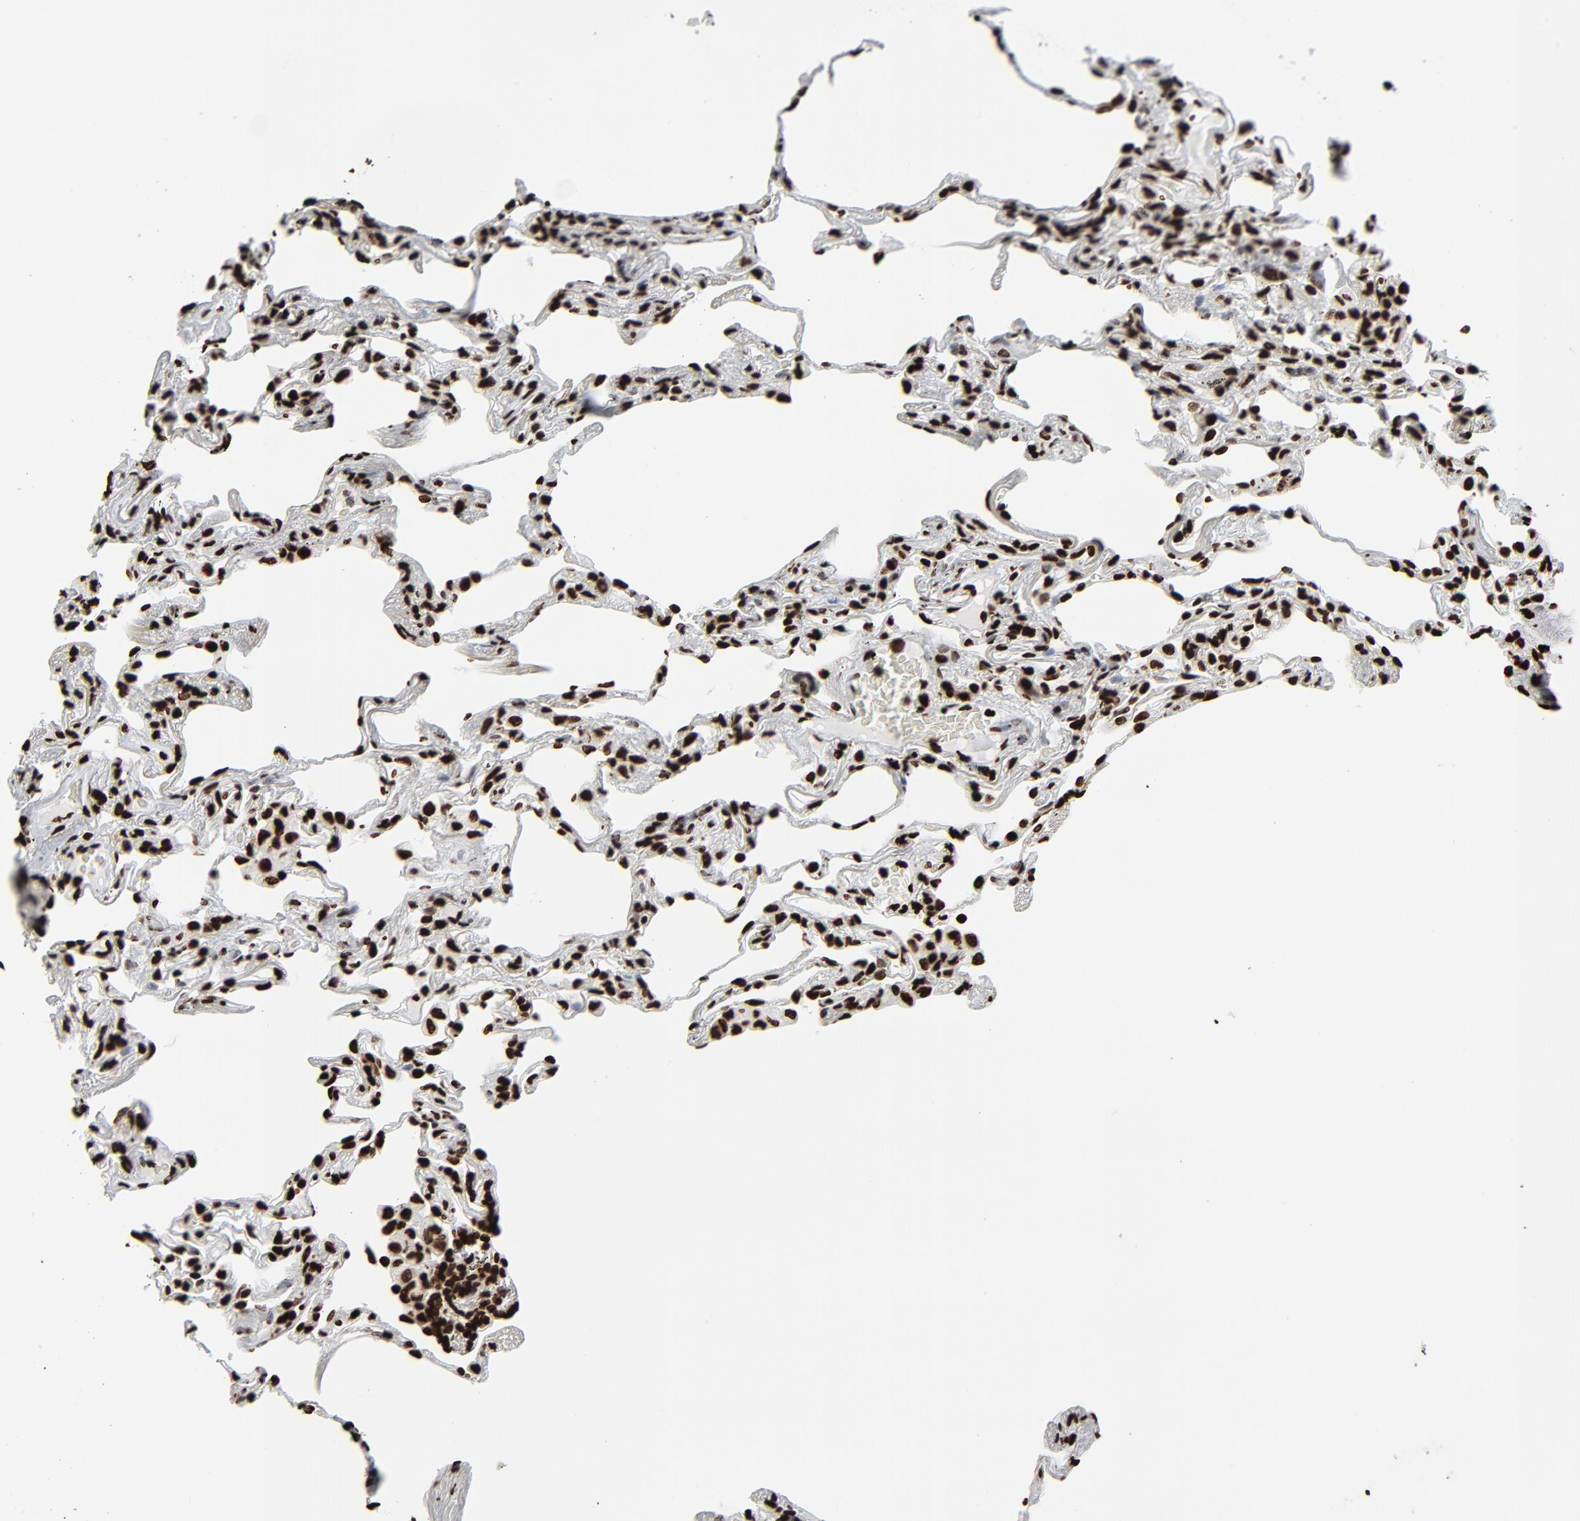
{"staining": {"intensity": "strong", "quantity": ">75%", "location": "nuclear"}, "tissue": "lung", "cell_type": "Alveolar cells", "image_type": "normal", "snomed": [{"axis": "morphology", "description": "Normal tissue, NOS"}, {"axis": "morphology", "description": "Inflammation, NOS"}, {"axis": "topography", "description": "Lung"}], "caption": "Approximately >75% of alveolar cells in unremarkable human lung show strong nuclear protein staining as visualized by brown immunohistochemical staining.", "gene": "H3", "patient": {"sex": "male", "age": 69}}